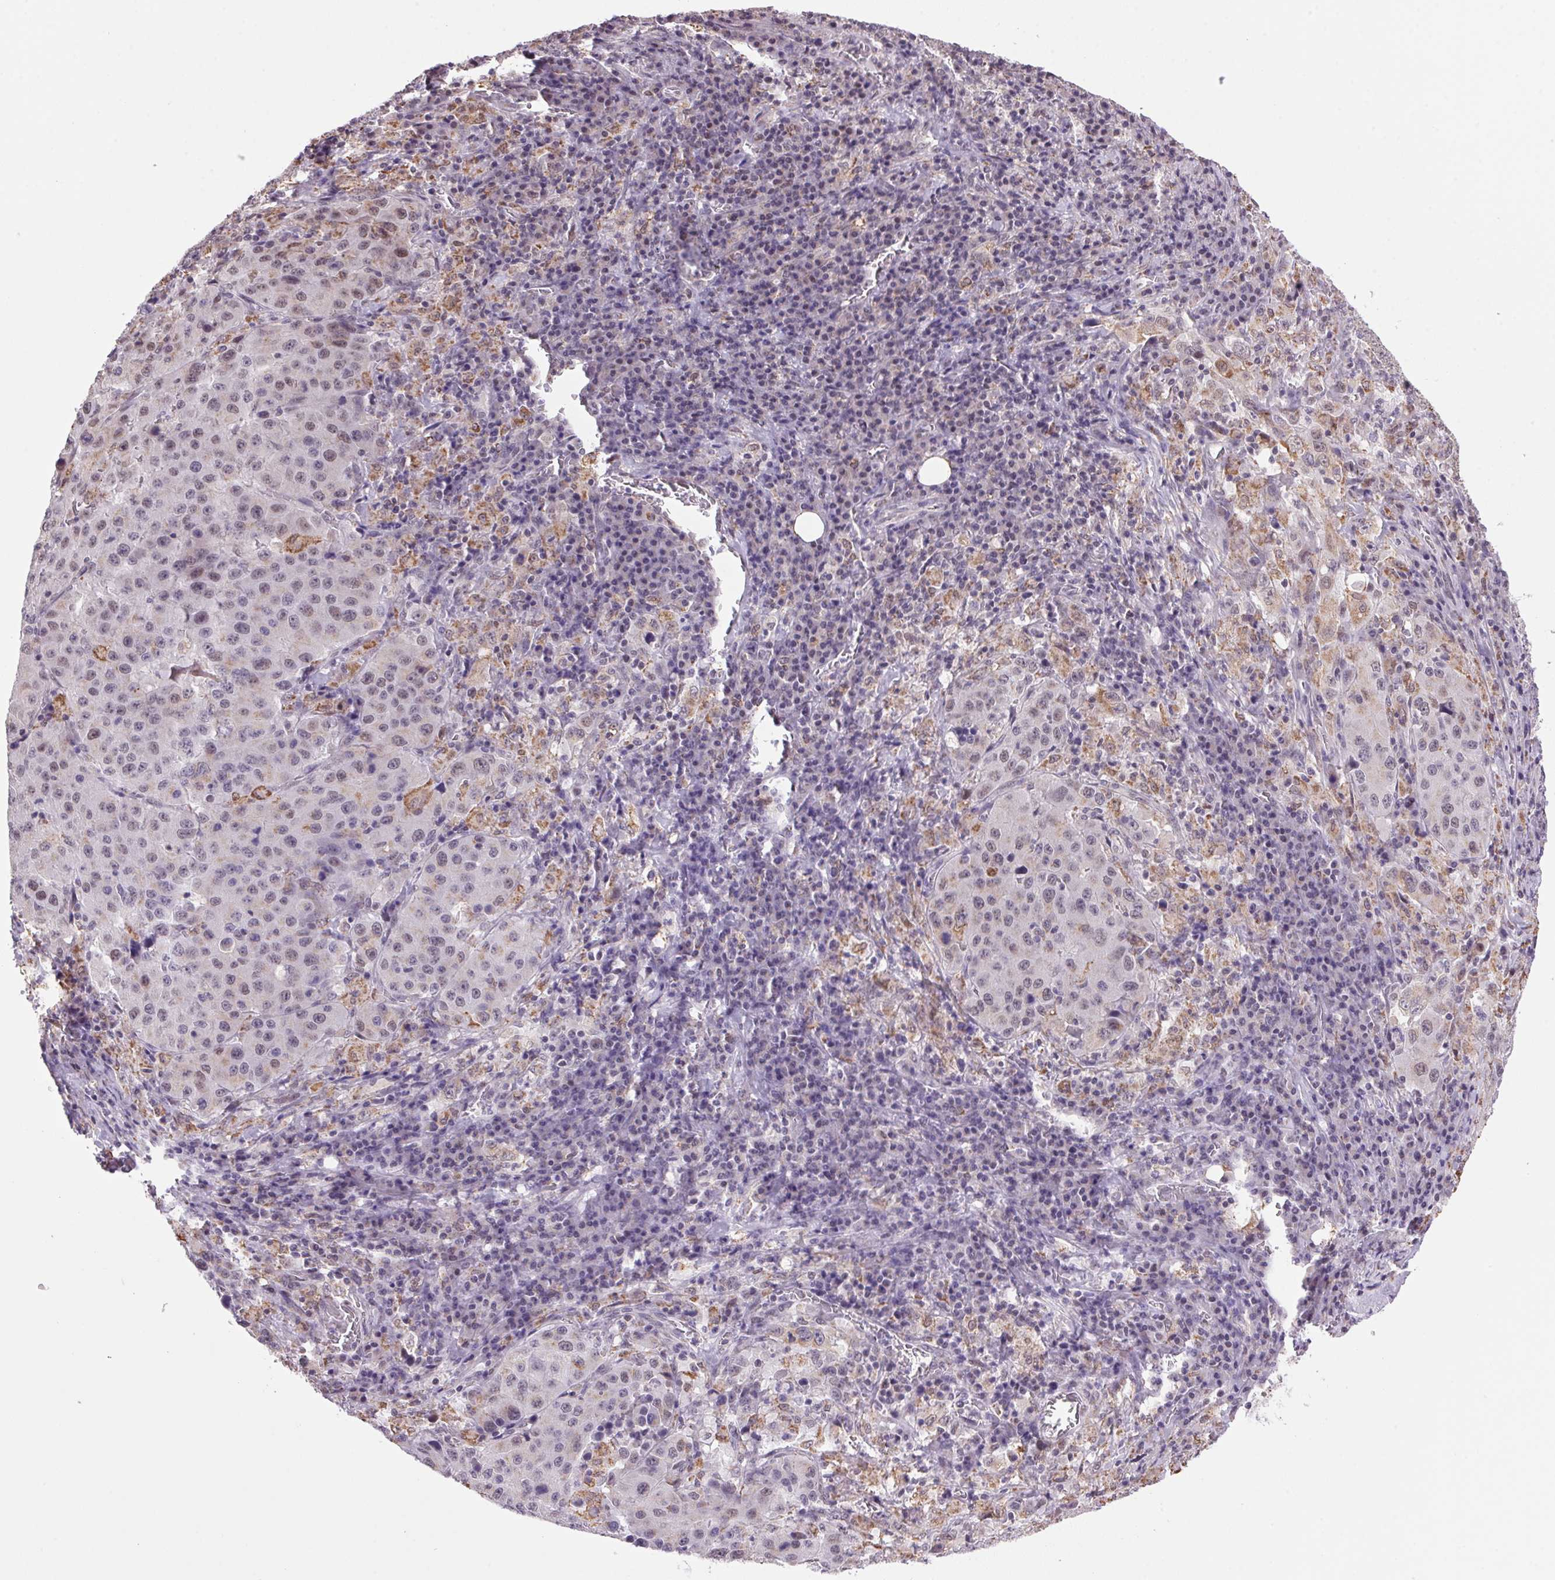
{"staining": {"intensity": "negative", "quantity": "none", "location": "none"}, "tissue": "stomach cancer", "cell_type": "Tumor cells", "image_type": "cancer", "snomed": [{"axis": "morphology", "description": "Adenocarcinoma, NOS"}, {"axis": "topography", "description": "Stomach"}], "caption": "Immunohistochemistry (IHC) of human adenocarcinoma (stomach) demonstrates no positivity in tumor cells.", "gene": "AKR1E2", "patient": {"sex": "male", "age": 71}}